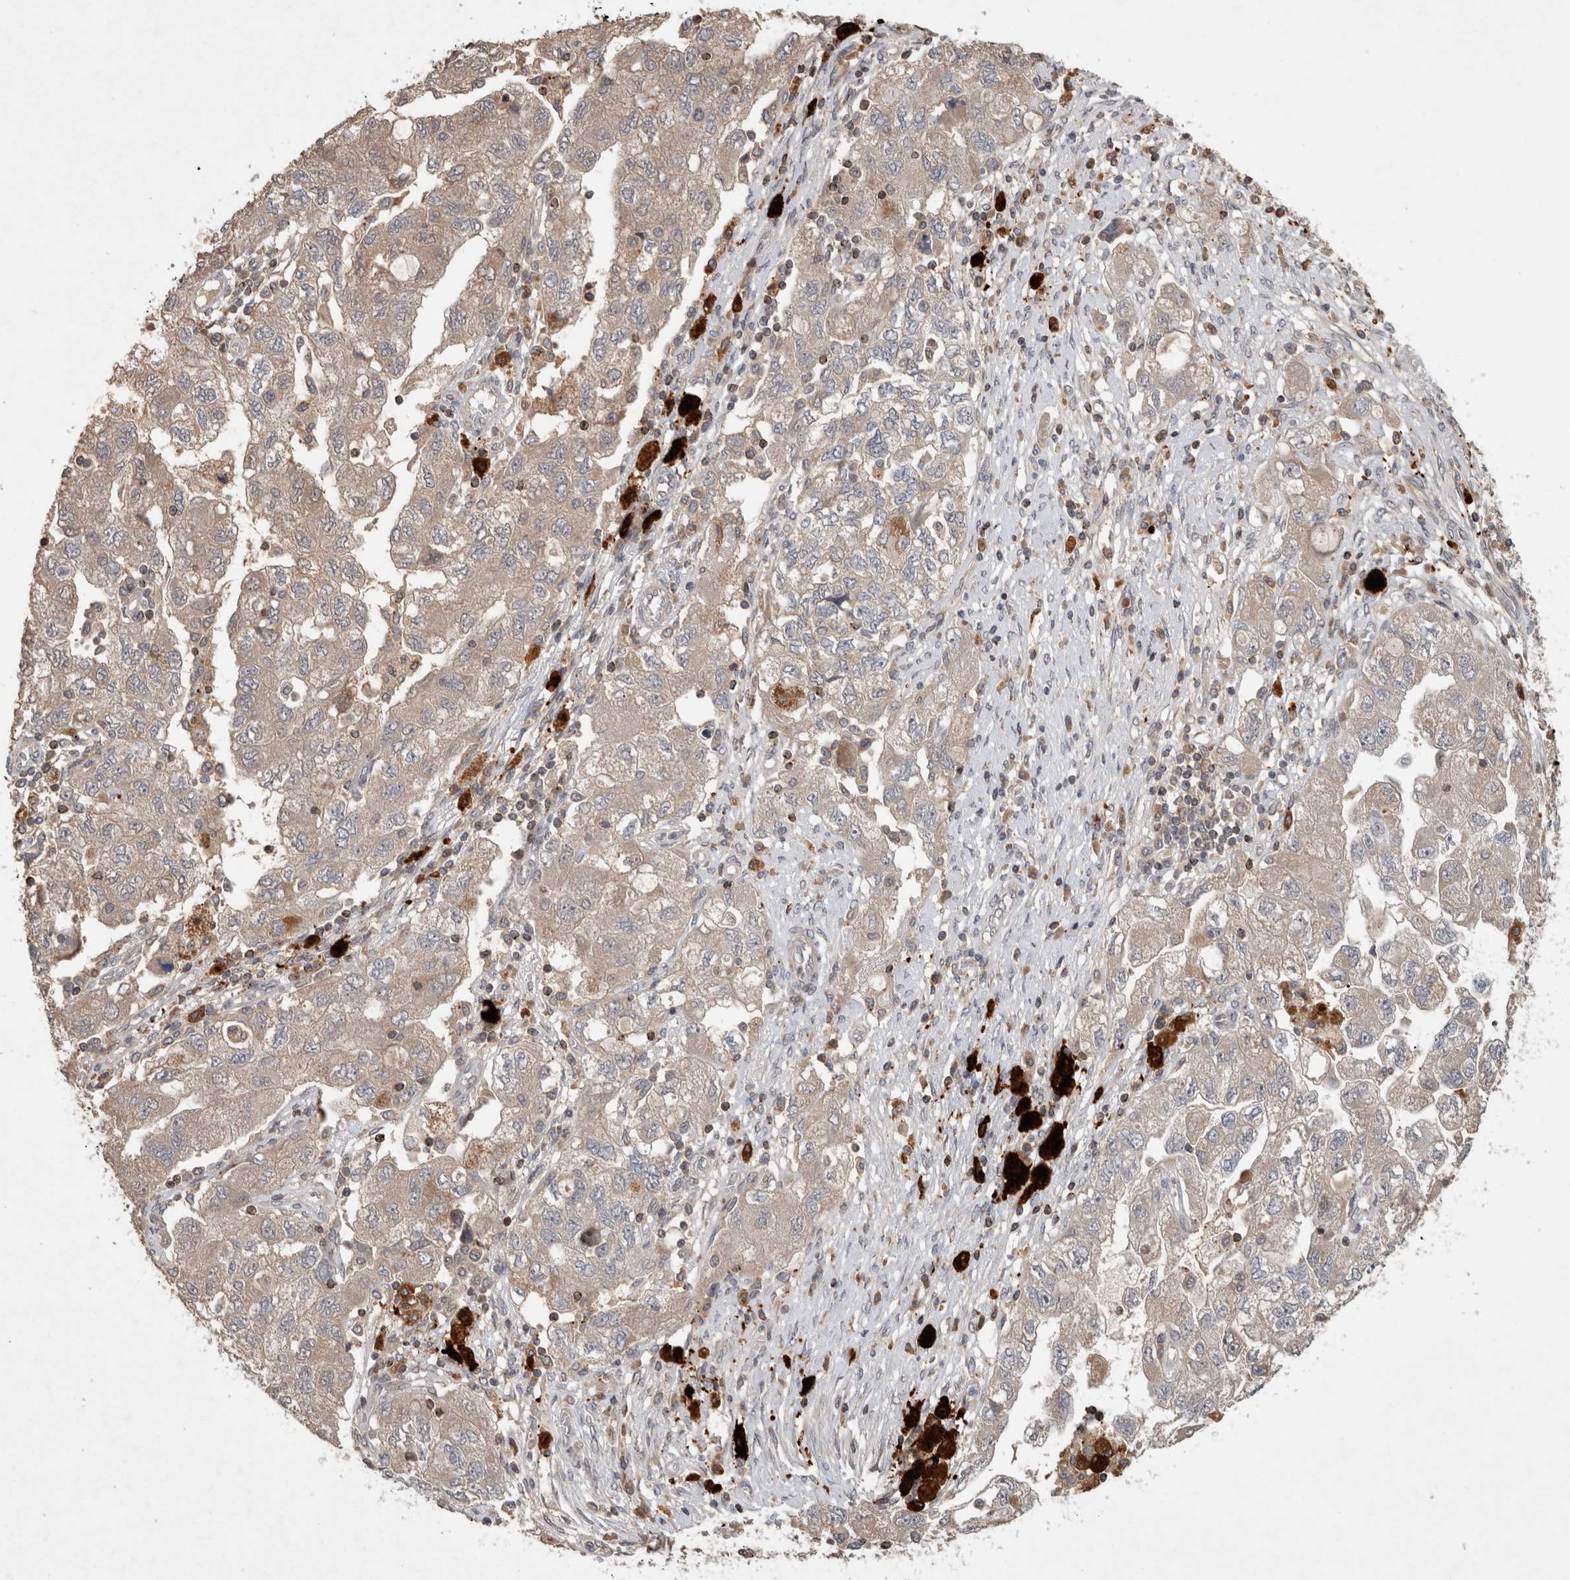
{"staining": {"intensity": "weak", "quantity": ">75%", "location": "cytoplasmic/membranous"}, "tissue": "ovarian cancer", "cell_type": "Tumor cells", "image_type": "cancer", "snomed": [{"axis": "morphology", "description": "Carcinoma, NOS"}, {"axis": "morphology", "description": "Cystadenocarcinoma, serous, NOS"}, {"axis": "topography", "description": "Ovary"}], "caption": "Tumor cells reveal low levels of weak cytoplasmic/membranous expression in about >75% of cells in ovarian cancer.", "gene": "SERAC1", "patient": {"sex": "female", "age": 69}}